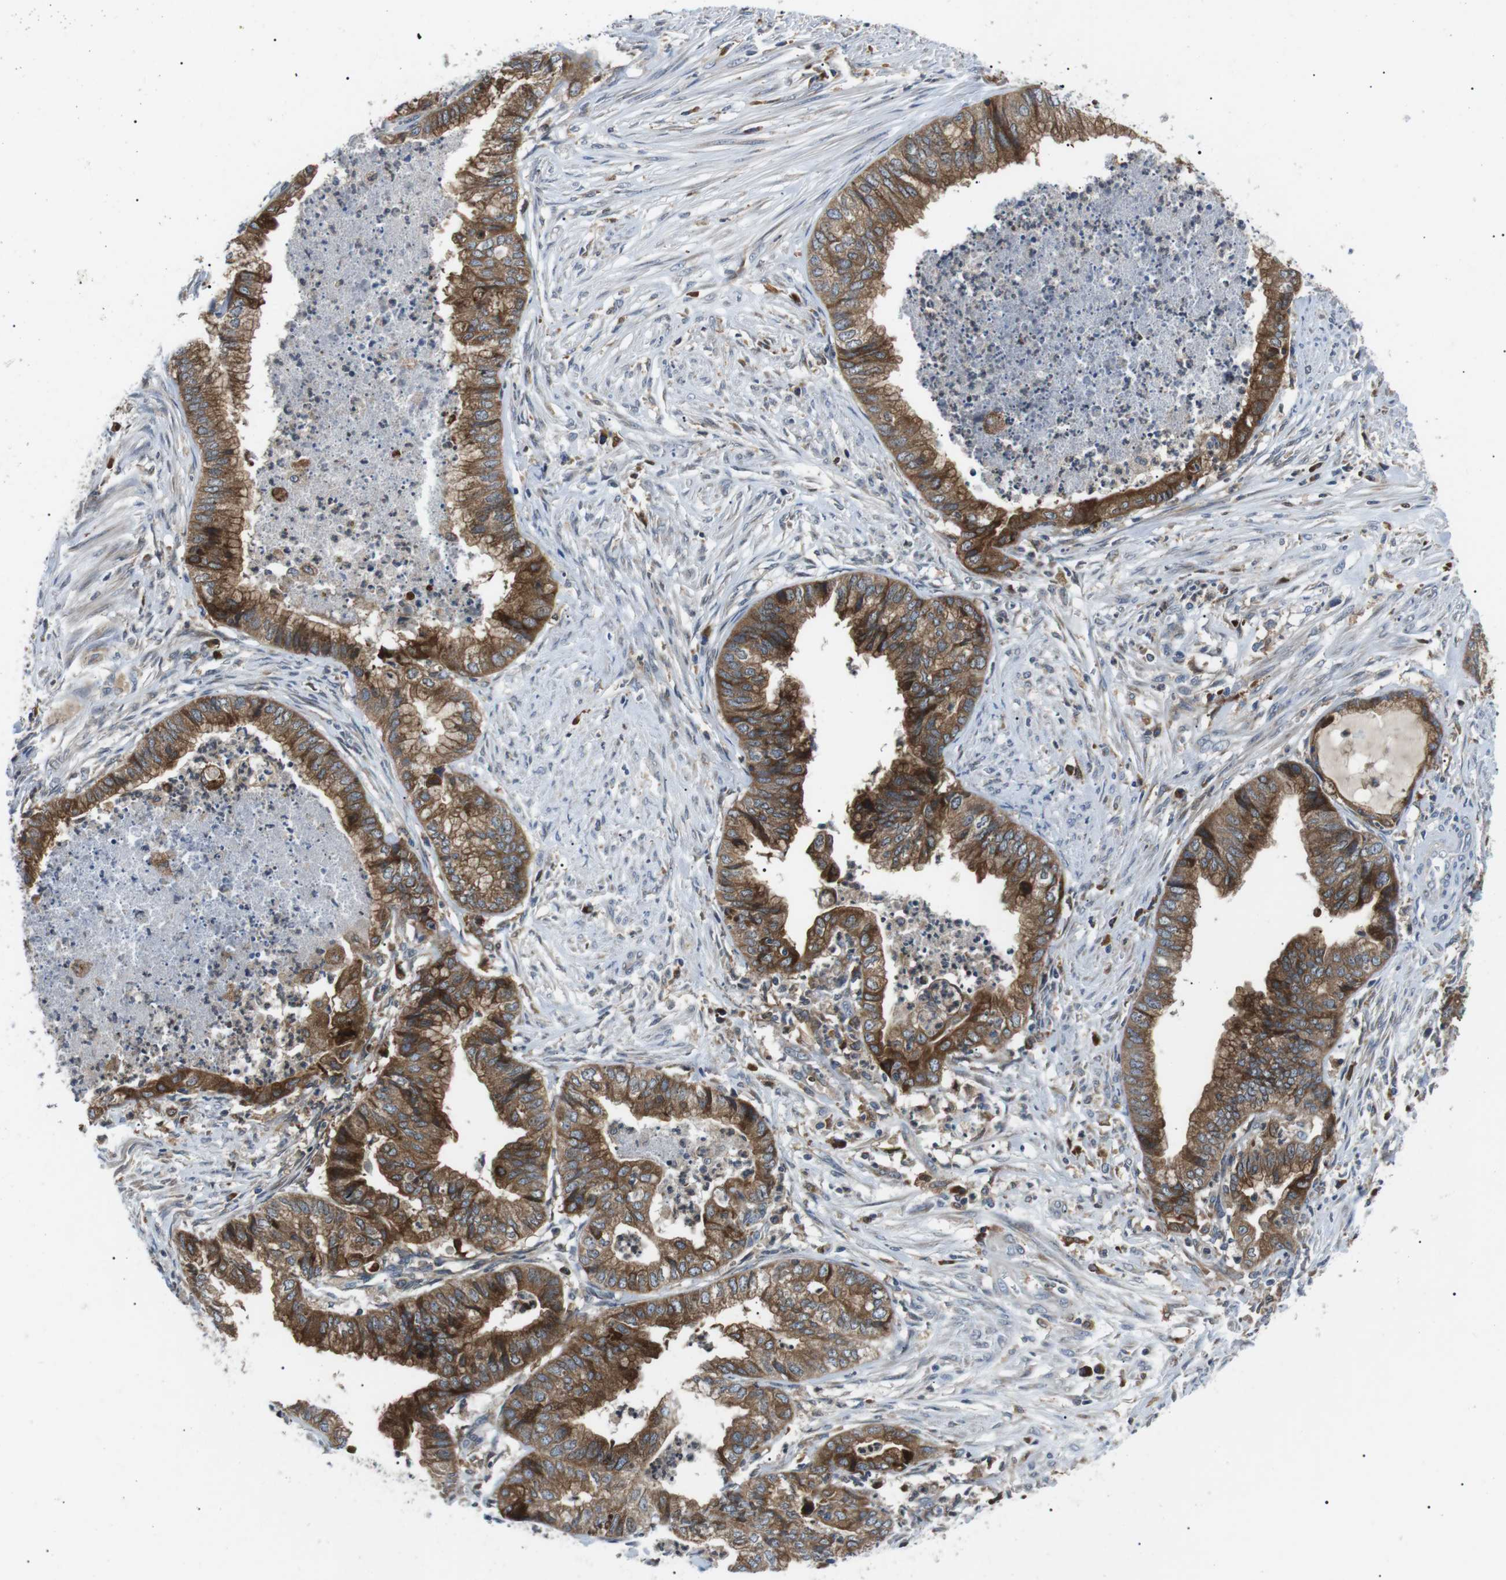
{"staining": {"intensity": "strong", "quantity": ">75%", "location": "cytoplasmic/membranous"}, "tissue": "endometrial cancer", "cell_type": "Tumor cells", "image_type": "cancer", "snomed": [{"axis": "morphology", "description": "Necrosis, NOS"}, {"axis": "morphology", "description": "Adenocarcinoma, NOS"}, {"axis": "topography", "description": "Endometrium"}], "caption": "Immunohistochemistry histopathology image of neoplastic tissue: human adenocarcinoma (endometrial) stained using immunohistochemistry exhibits high levels of strong protein expression localized specifically in the cytoplasmic/membranous of tumor cells, appearing as a cytoplasmic/membranous brown color.", "gene": "RAB9A", "patient": {"sex": "female", "age": 79}}